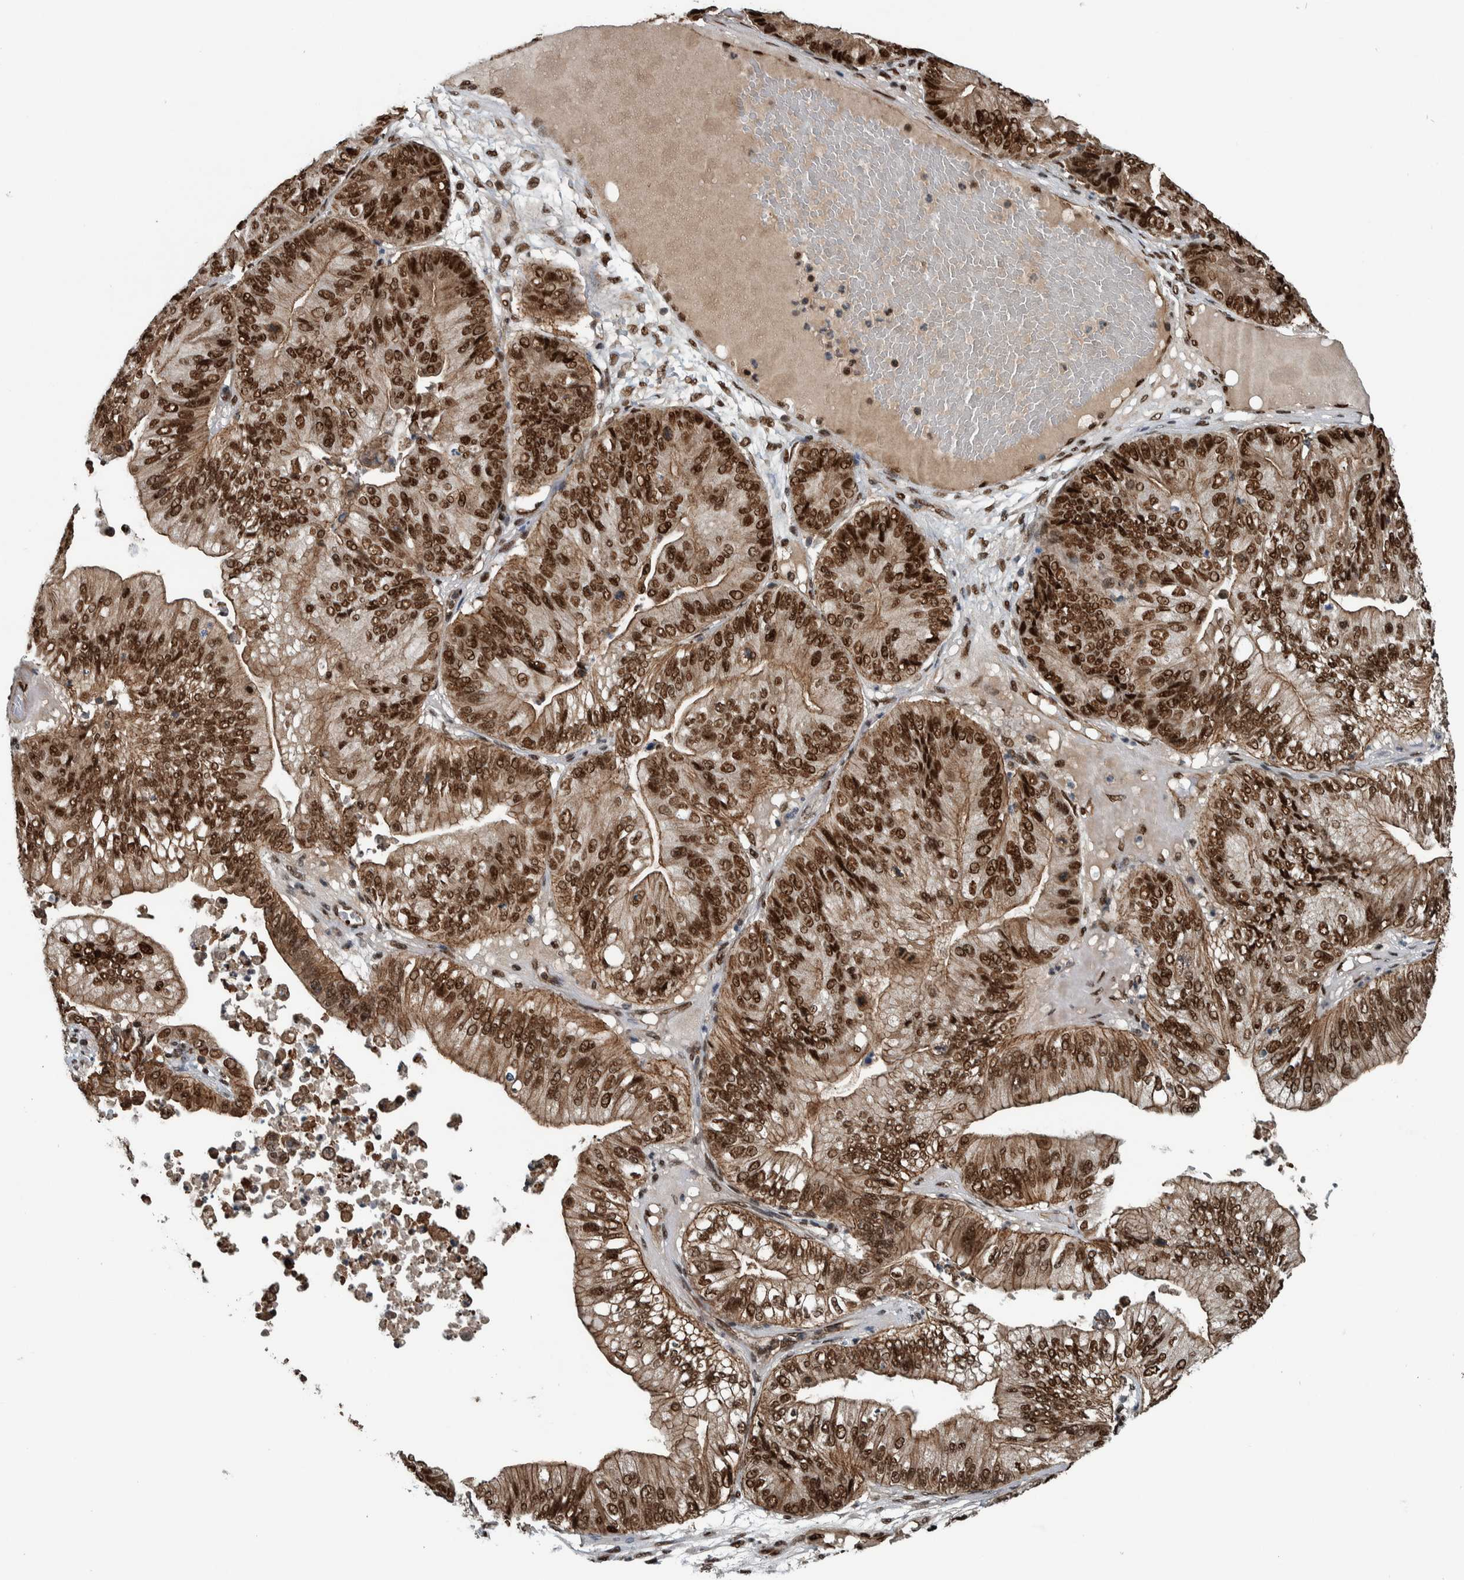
{"staining": {"intensity": "strong", "quantity": ">75%", "location": "cytoplasmic/membranous,nuclear"}, "tissue": "ovarian cancer", "cell_type": "Tumor cells", "image_type": "cancer", "snomed": [{"axis": "morphology", "description": "Cystadenocarcinoma, mucinous, NOS"}, {"axis": "topography", "description": "Ovary"}], "caption": "Immunohistochemistry (IHC) micrograph of ovarian cancer stained for a protein (brown), which shows high levels of strong cytoplasmic/membranous and nuclear expression in approximately >75% of tumor cells.", "gene": "FAM135B", "patient": {"sex": "female", "age": 61}}